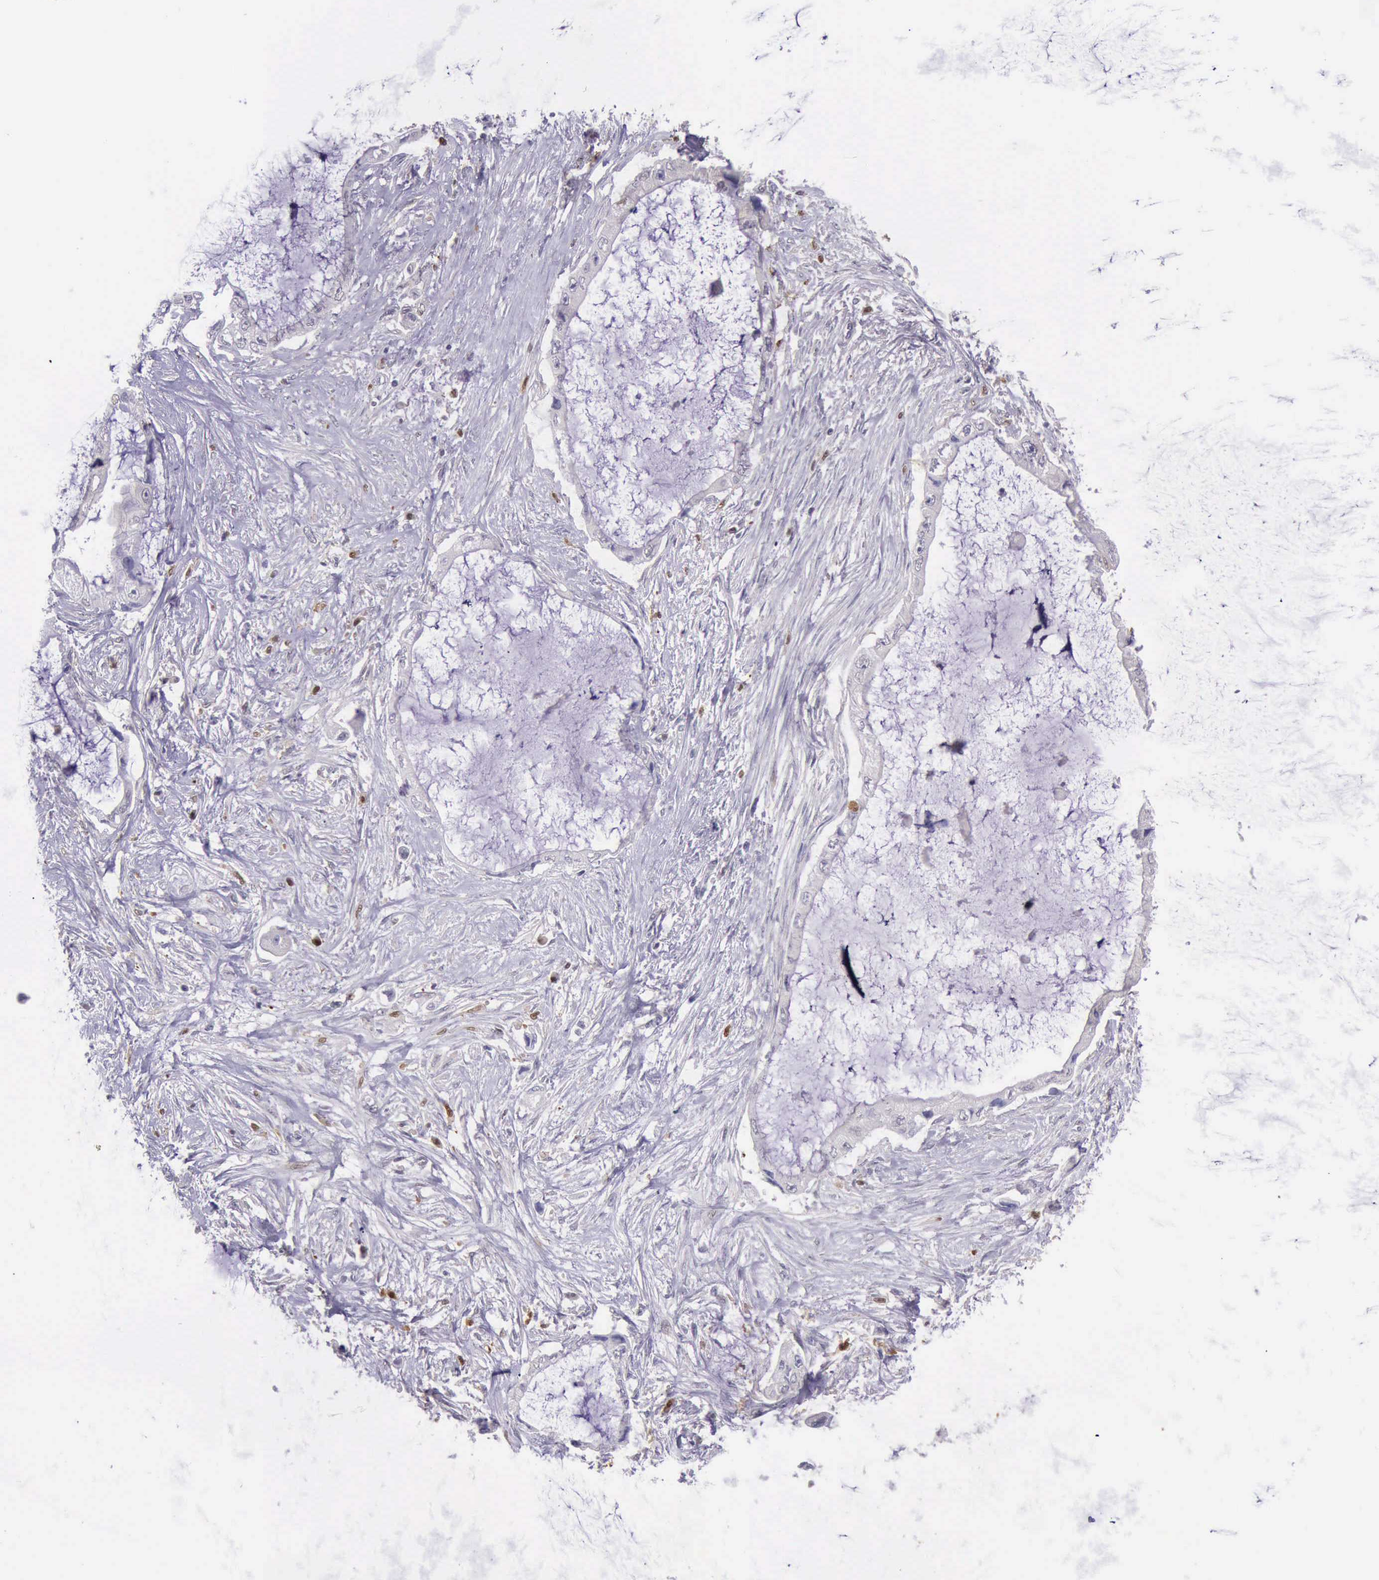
{"staining": {"intensity": "negative", "quantity": "none", "location": "none"}, "tissue": "pancreatic cancer", "cell_type": "Tumor cells", "image_type": "cancer", "snomed": [{"axis": "morphology", "description": "Adenocarcinoma, NOS"}, {"axis": "topography", "description": "Pancreas"}, {"axis": "topography", "description": "Stomach, upper"}], "caption": "High magnification brightfield microscopy of adenocarcinoma (pancreatic) stained with DAB (3,3'-diaminobenzidine) (brown) and counterstained with hematoxylin (blue): tumor cells show no significant staining.", "gene": "TYMP", "patient": {"sex": "male", "age": 77}}